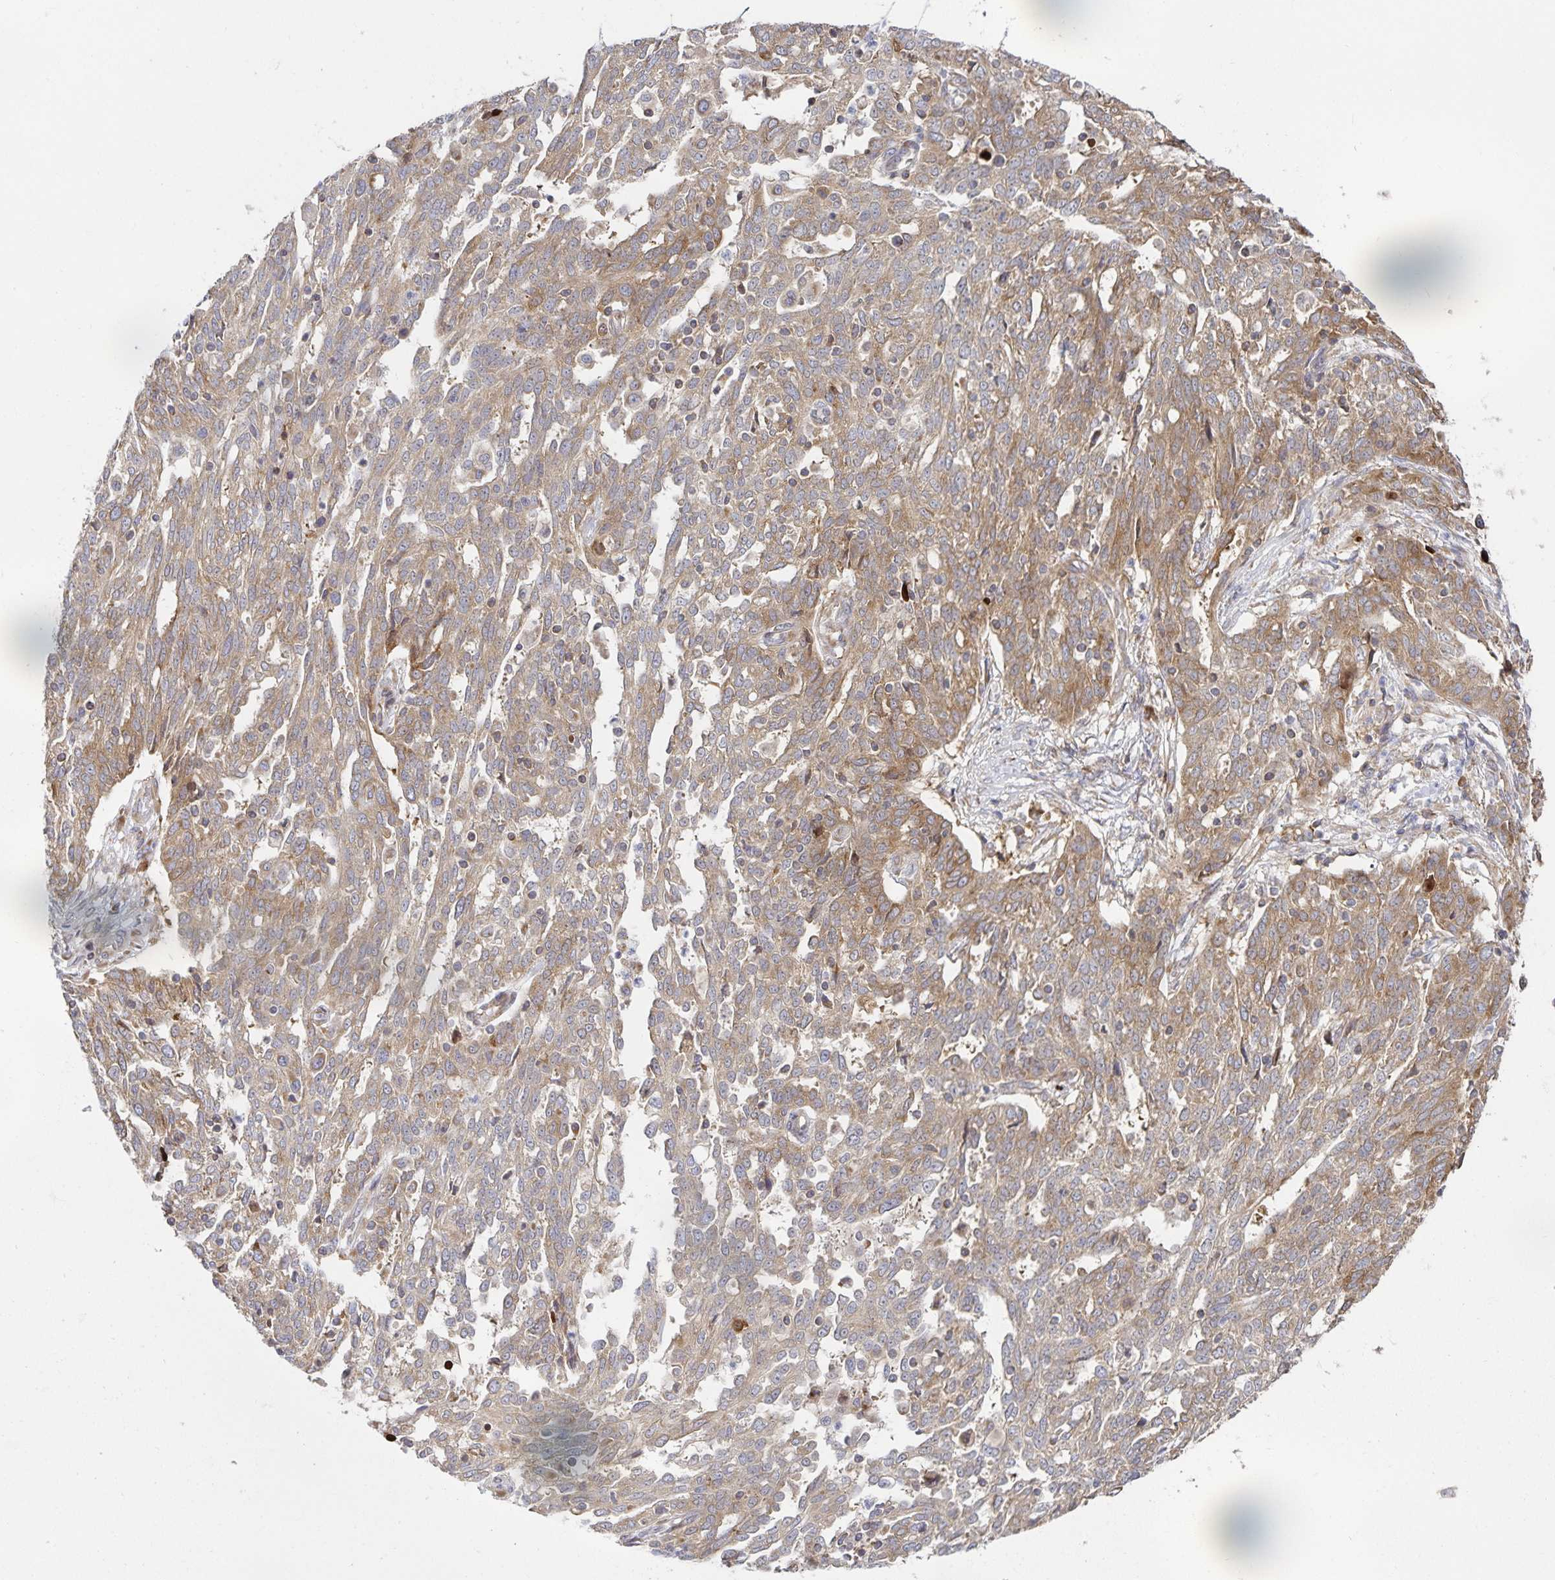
{"staining": {"intensity": "moderate", "quantity": "25%-75%", "location": "cytoplasmic/membranous"}, "tissue": "ovarian cancer", "cell_type": "Tumor cells", "image_type": "cancer", "snomed": [{"axis": "morphology", "description": "Cystadenocarcinoma, serous, NOS"}, {"axis": "topography", "description": "Ovary"}], "caption": "Ovarian cancer (serous cystadenocarcinoma) was stained to show a protein in brown. There is medium levels of moderate cytoplasmic/membranous positivity in about 25%-75% of tumor cells.", "gene": "NOMO1", "patient": {"sex": "female", "age": 67}}